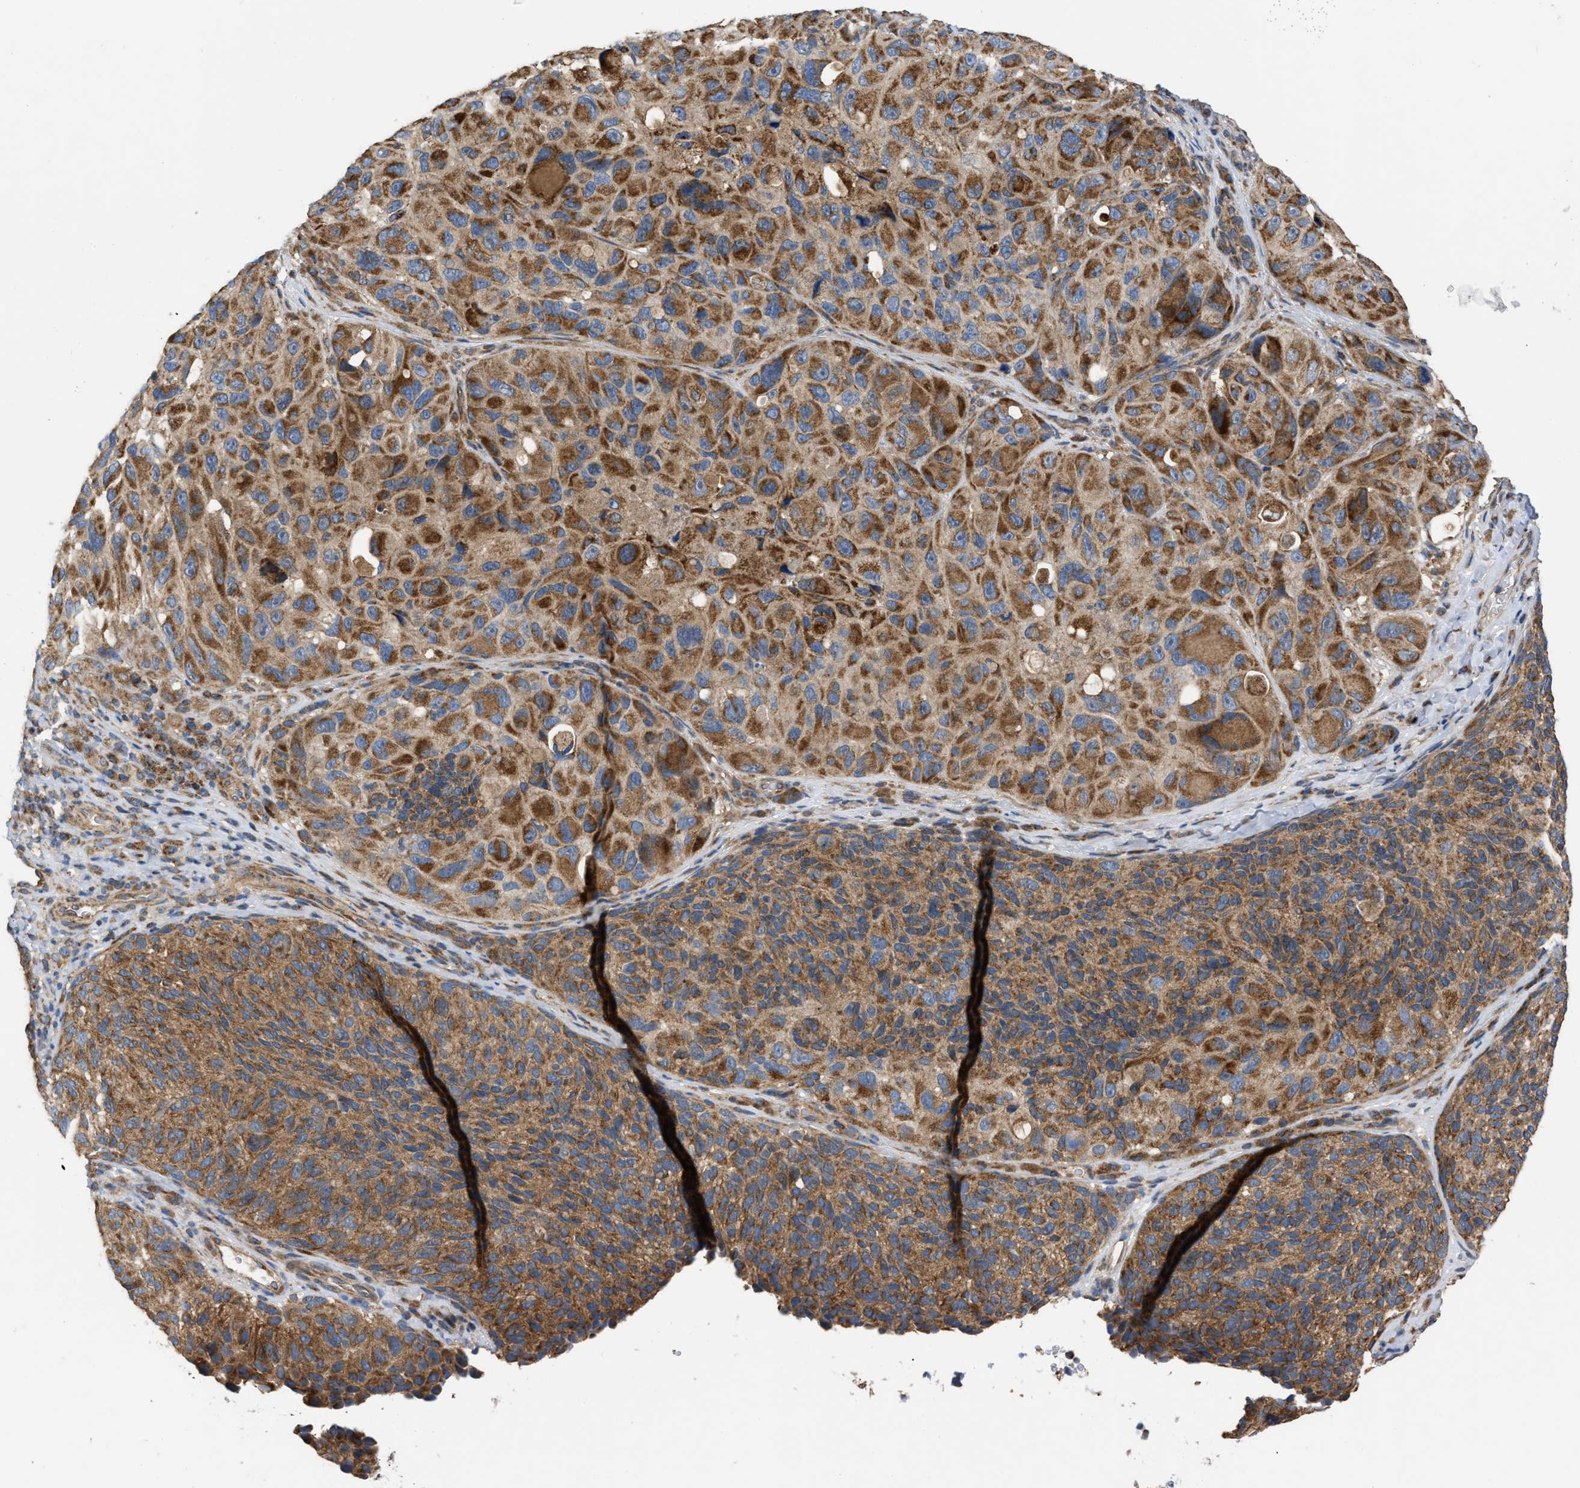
{"staining": {"intensity": "moderate", "quantity": ">75%", "location": "cytoplasmic/membranous"}, "tissue": "melanoma", "cell_type": "Tumor cells", "image_type": "cancer", "snomed": [{"axis": "morphology", "description": "Malignant melanoma, NOS"}, {"axis": "topography", "description": "Skin"}], "caption": "A brown stain shows moderate cytoplasmic/membranous expression of a protein in human melanoma tumor cells.", "gene": "OPTN", "patient": {"sex": "female", "age": 73}}